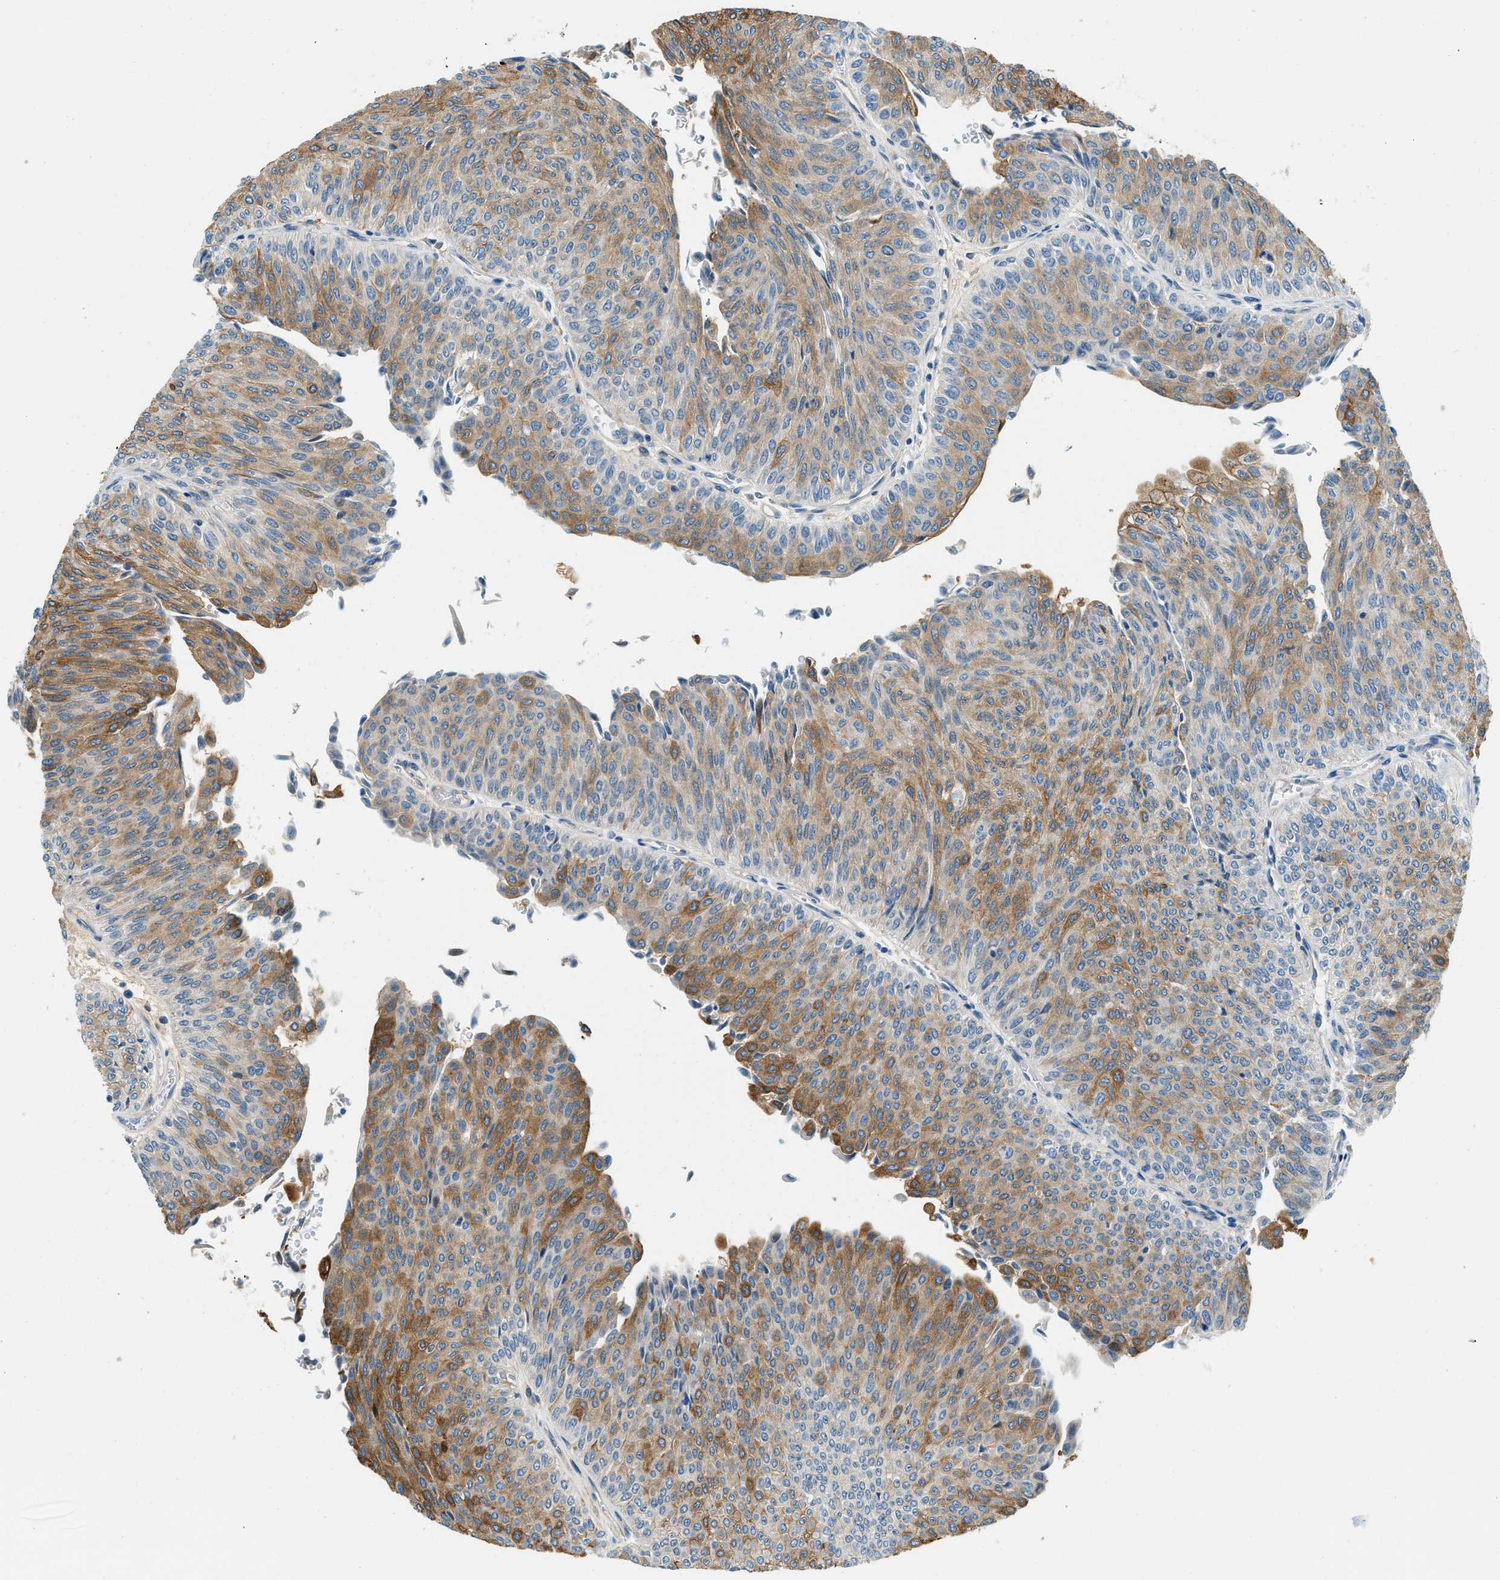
{"staining": {"intensity": "strong", "quantity": ">75%", "location": "cytoplasmic/membranous"}, "tissue": "urothelial cancer", "cell_type": "Tumor cells", "image_type": "cancer", "snomed": [{"axis": "morphology", "description": "Urothelial carcinoma, Low grade"}, {"axis": "topography", "description": "Urinary bladder"}], "caption": "Urothelial cancer stained with IHC reveals strong cytoplasmic/membranous positivity in about >75% of tumor cells.", "gene": "ZNF367", "patient": {"sex": "male", "age": 78}}